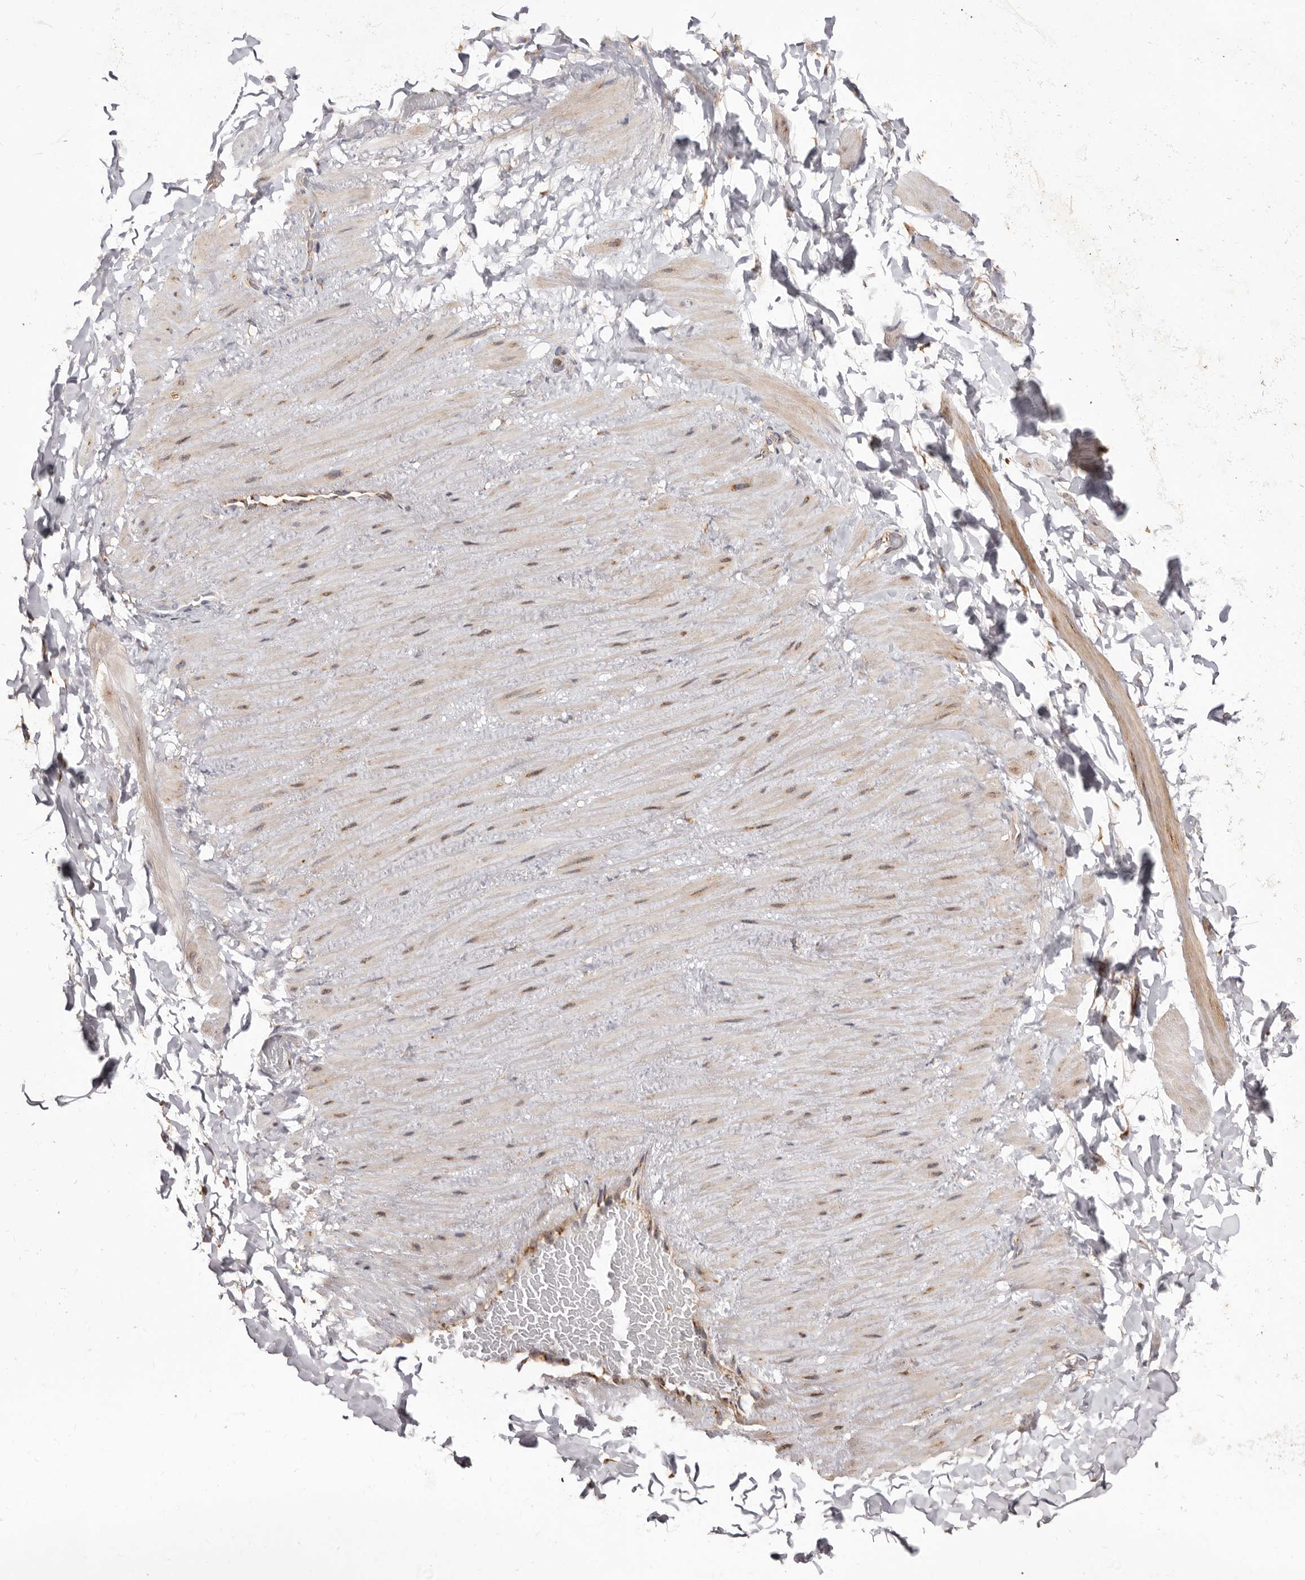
{"staining": {"intensity": "weak", "quantity": "25%-75%", "location": "cytoplasmic/membranous"}, "tissue": "adipose tissue", "cell_type": "Adipocytes", "image_type": "normal", "snomed": [{"axis": "morphology", "description": "Normal tissue, NOS"}, {"axis": "topography", "description": "Adipose tissue"}, {"axis": "topography", "description": "Vascular tissue"}, {"axis": "topography", "description": "Peripheral nerve tissue"}], "caption": "Immunohistochemistry of unremarkable human adipose tissue shows low levels of weak cytoplasmic/membranous expression in about 25%-75% of adipocytes. The staining was performed using DAB (3,3'-diaminobenzidine) to visualize the protein expression in brown, while the nuclei were stained in blue with hematoxylin (Magnification: 20x).", "gene": "COQ8B", "patient": {"sex": "male", "age": 25}}